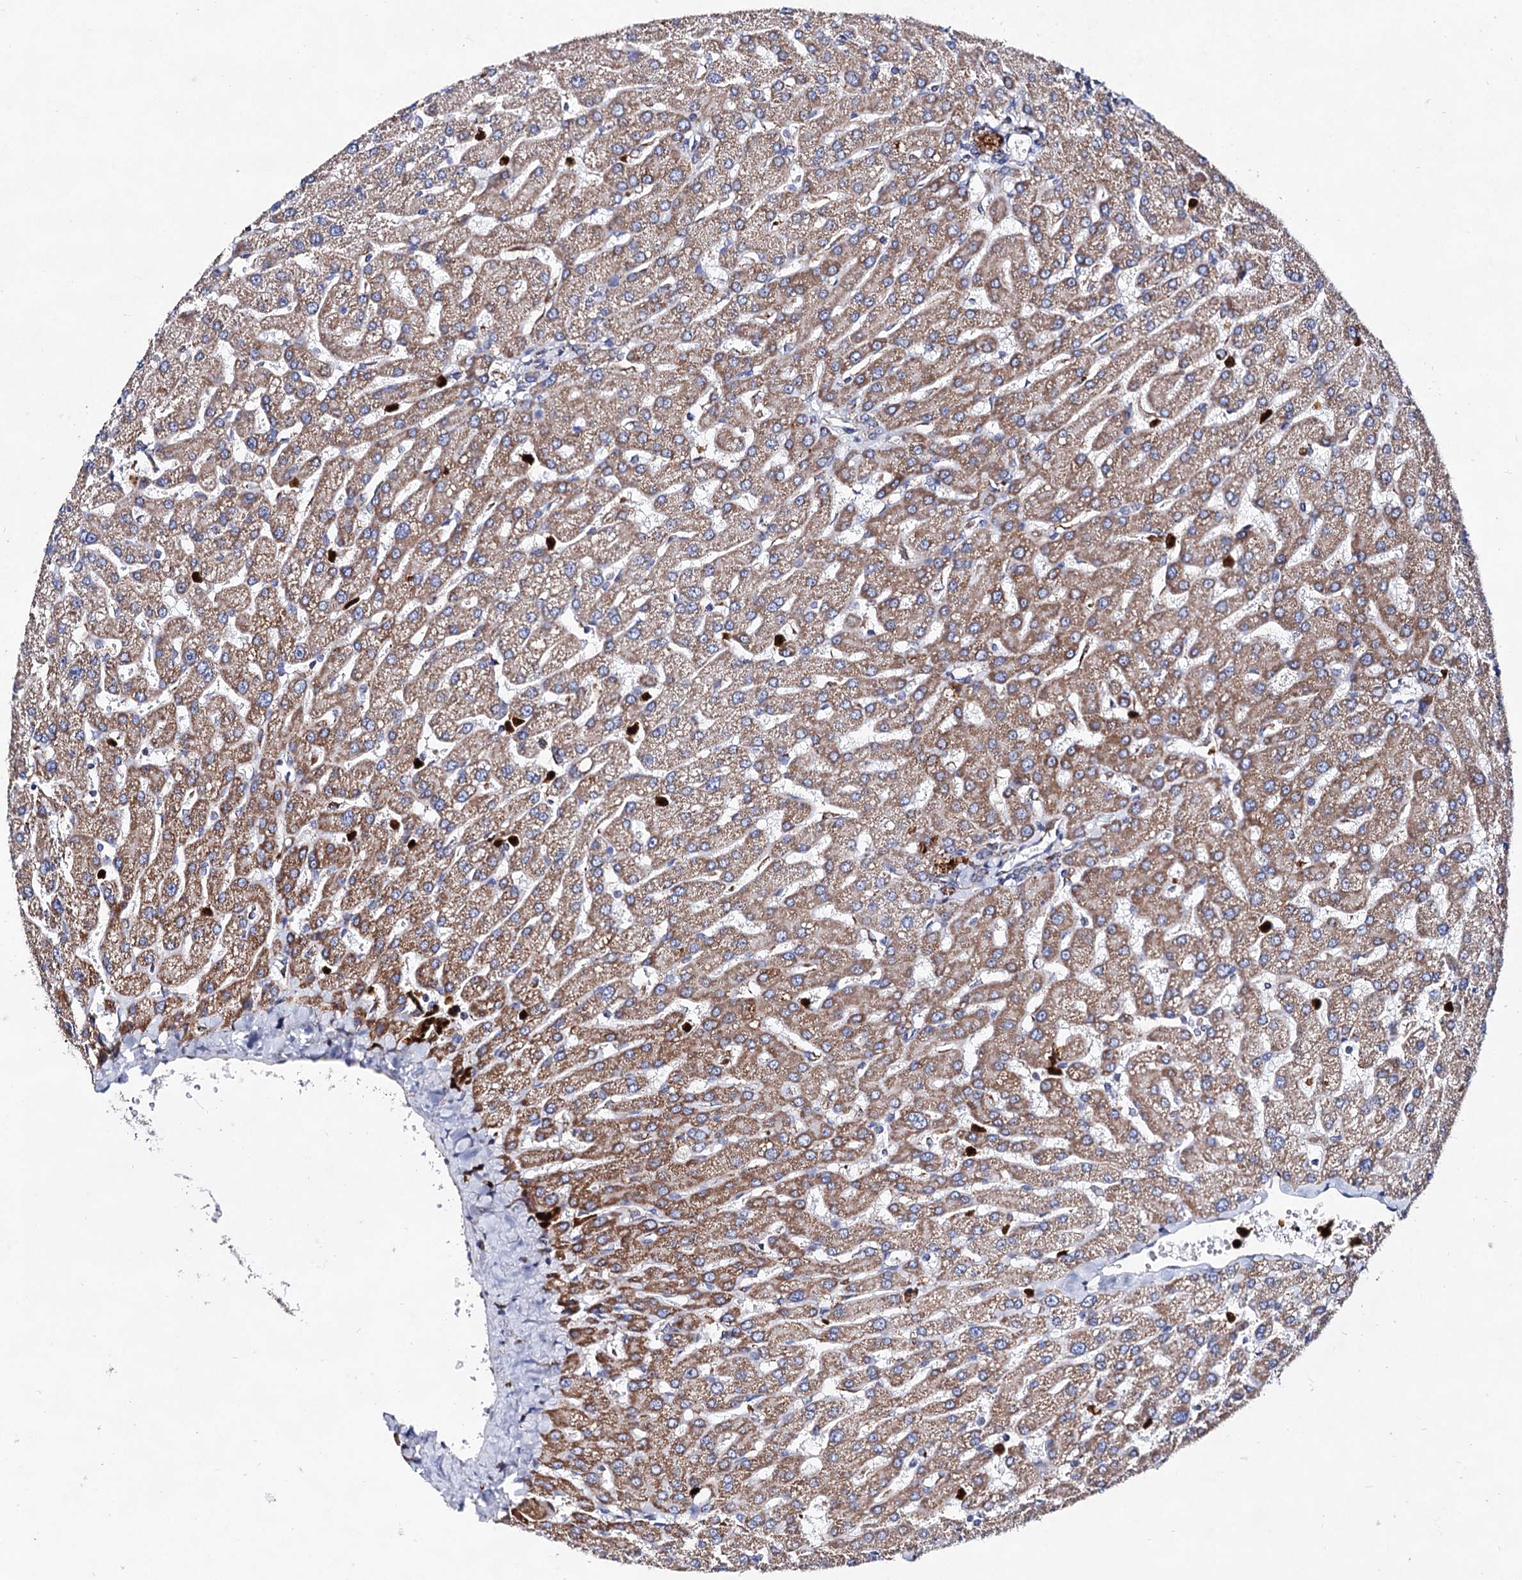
{"staining": {"intensity": "moderate", "quantity": ">75%", "location": "cytoplasmic/membranous"}, "tissue": "liver", "cell_type": "Cholangiocytes", "image_type": "normal", "snomed": [{"axis": "morphology", "description": "Normal tissue, NOS"}, {"axis": "topography", "description": "Liver"}], "caption": "The immunohistochemical stain highlights moderate cytoplasmic/membranous staining in cholangiocytes of normal liver.", "gene": "ACAD9", "patient": {"sex": "male", "age": 55}}